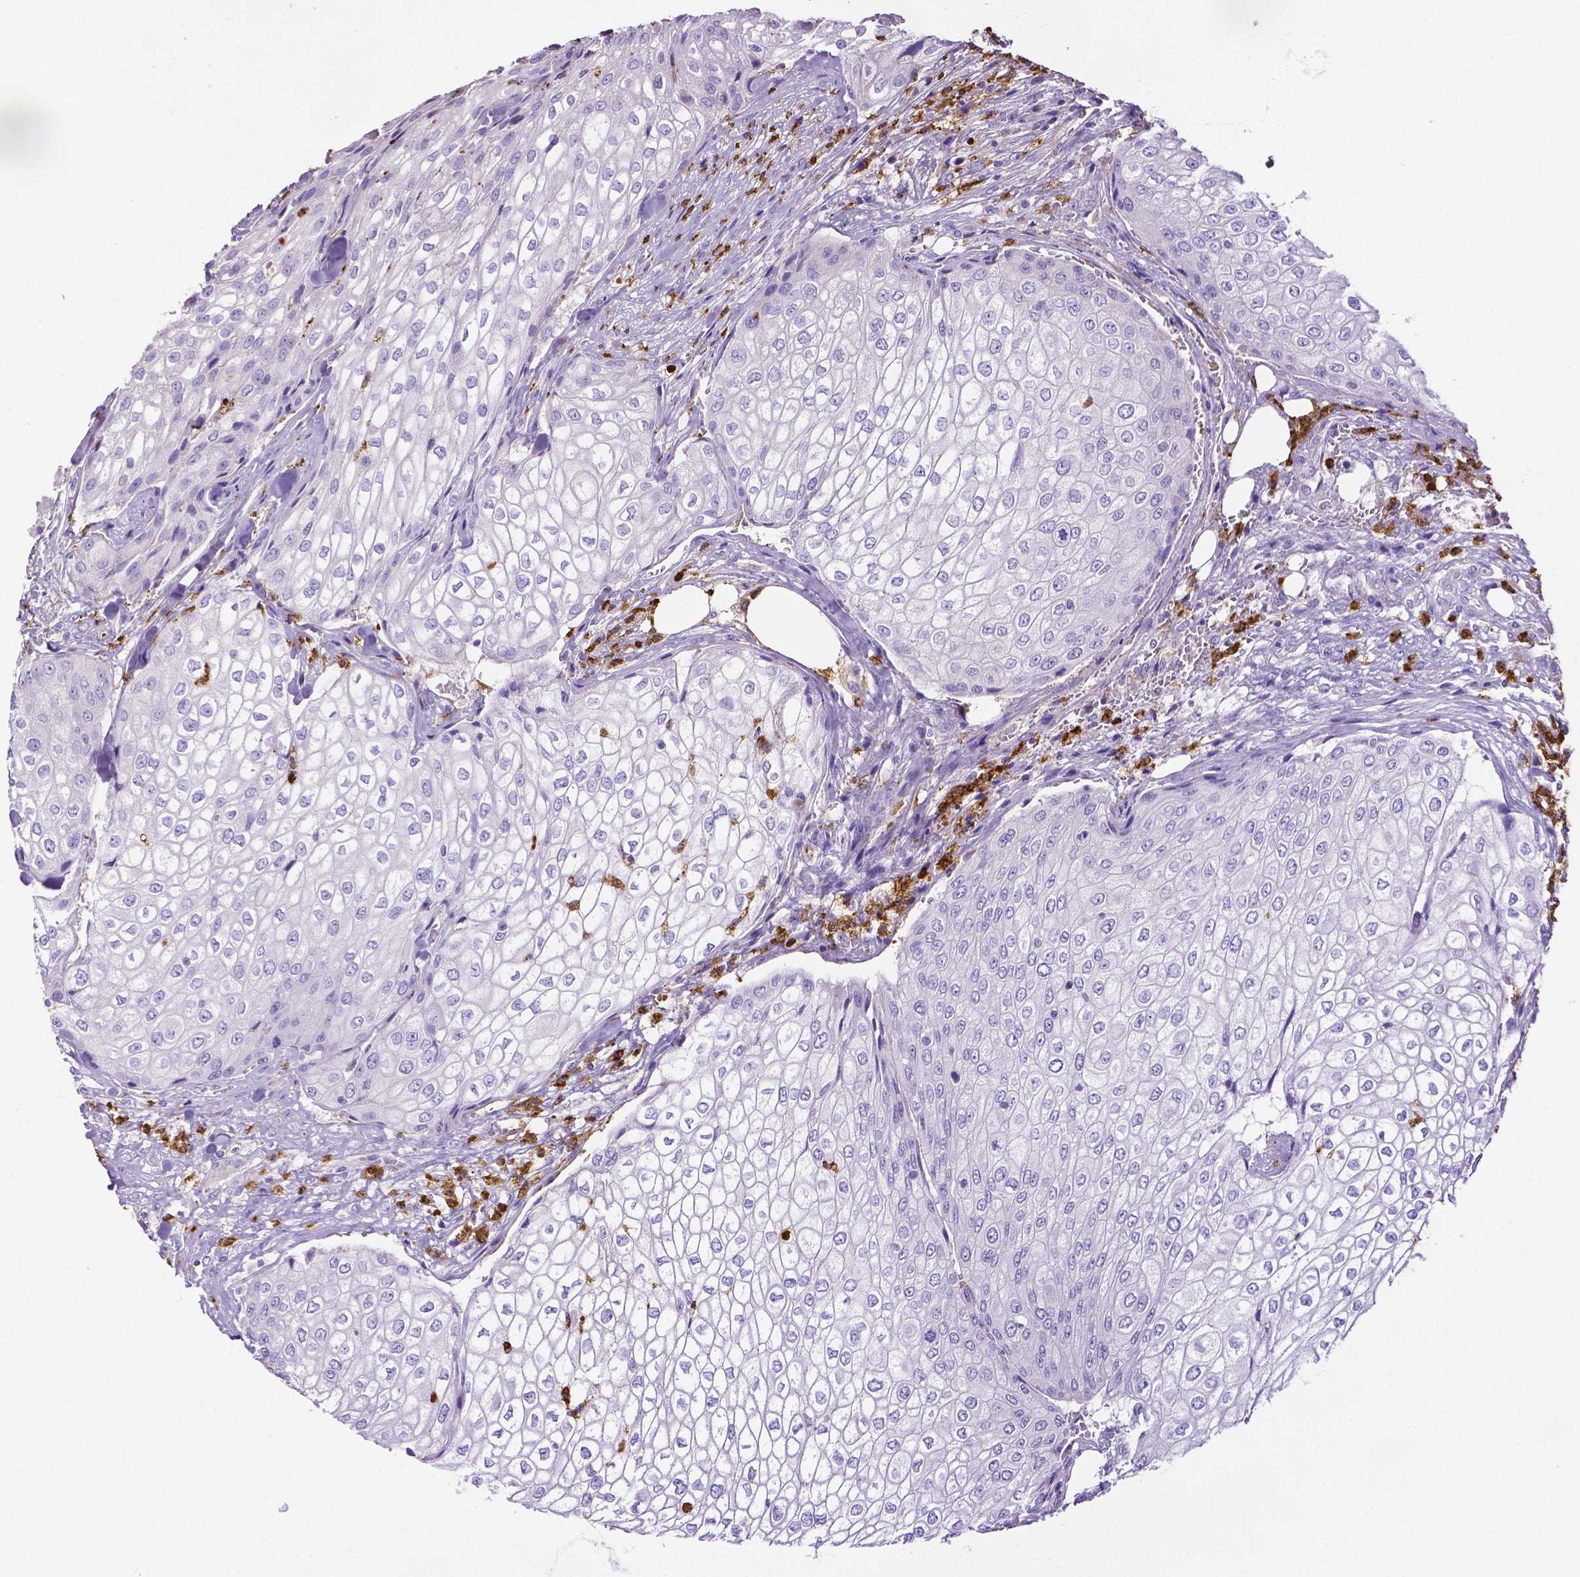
{"staining": {"intensity": "negative", "quantity": "none", "location": "none"}, "tissue": "urothelial cancer", "cell_type": "Tumor cells", "image_type": "cancer", "snomed": [{"axis": "morphology", "description": "Urothelial carcinoma, High grade"}, {"axis": "topography", "description": "Urinary bladder"}], "caption": "This micrograph is of urothelial cancer stained with IHC to label a protein in brown with the nuclei are counter-stained blue. There is no staining in tumor cells.", "gene": "MMP9", "patient": {"sex": "male", "age": 62}}